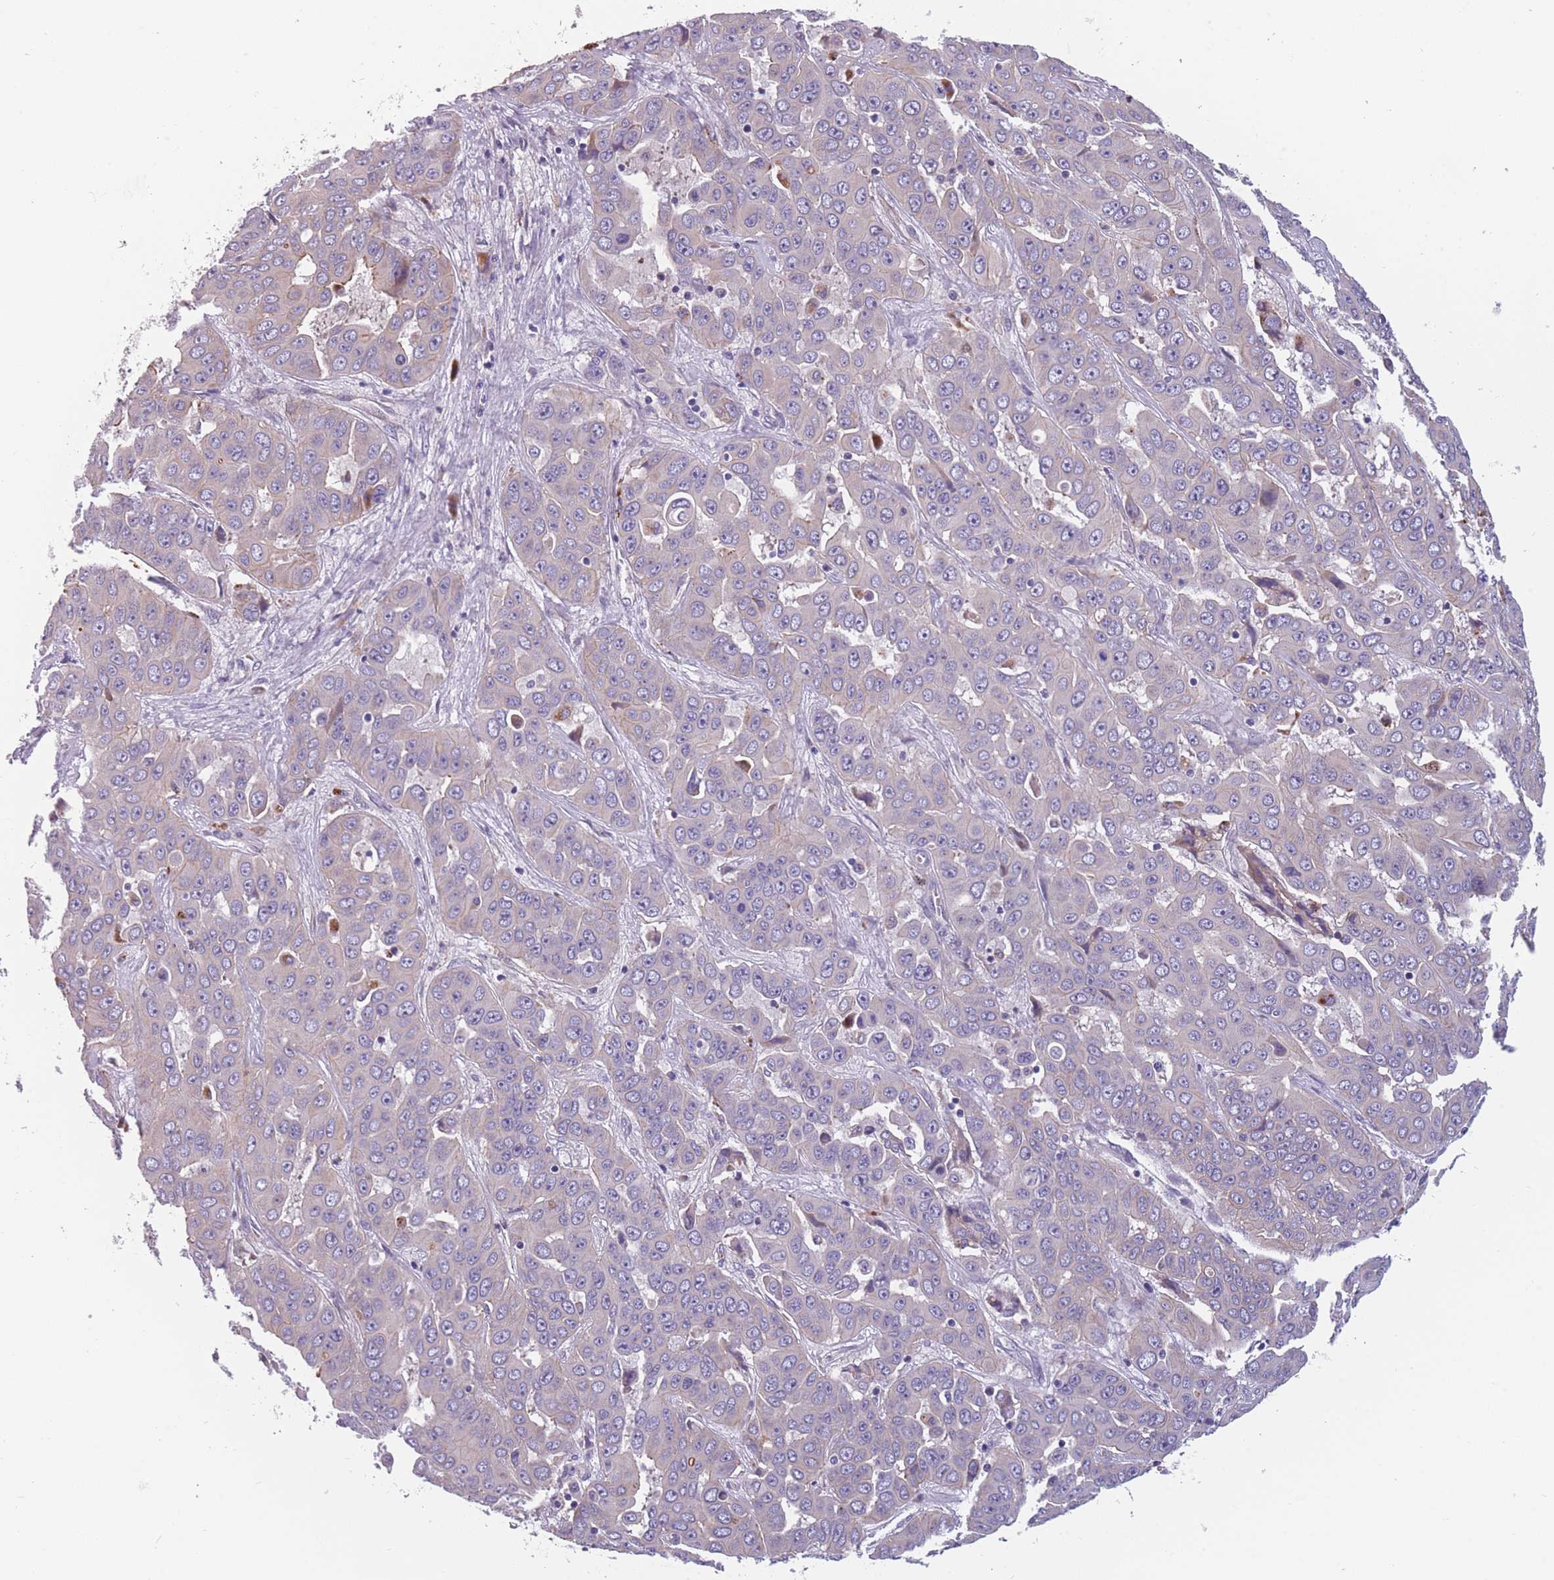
{"staining": {"intensity": "negative", "quantity": "none", "location": "none"}, "tissue": "liver cancer", "cell_type": "Tumor cells", "image_type": "cancer", "snomed": [{"axis": "morphology", "description": "Cholangiocarcinoma"}, {"axis": "topography", "description": "Liver"}], "caption": "Liver cancer stained for a protein using immunohistochemistry shows no staining tumor cells.", "gene": "FAM83F", "patient": {"sex": "female", "age": 52}}